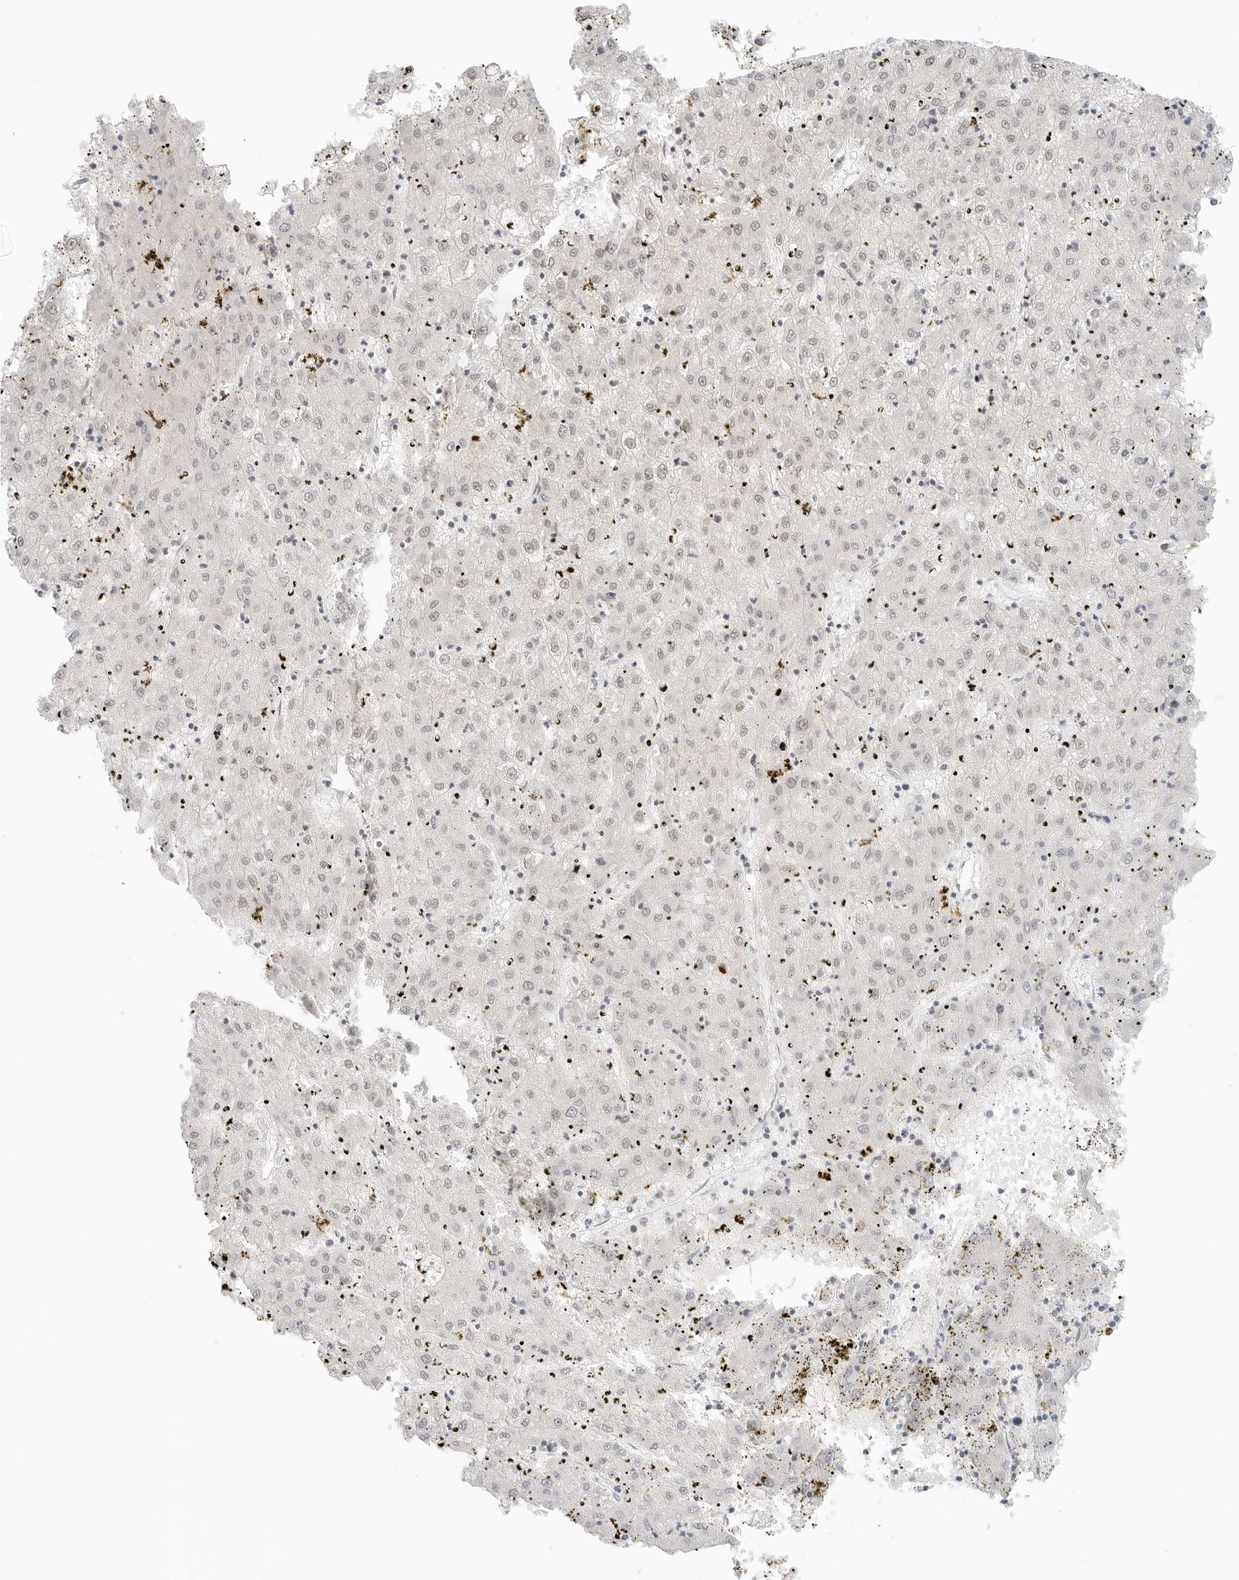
{"staining": {"intensity": "negative", "quantity": "none", "location": "none"}, "tissue": "liver cancer", "cell_type": "Tumor cells", "image_type": "cancer", "snomed": [{"axis": "morphology", "description": "Carcinoma, Hepatocellular, NOS"}, {"axis": "topography", "description": "Liver"}], "caption": "Human liver hepatocellular carcinoma stained for a protein using immunohistochemistry shows no positivity in tumor cells.", "gene": "NEO1", "patient": {"sex": "male", "age": 72}}